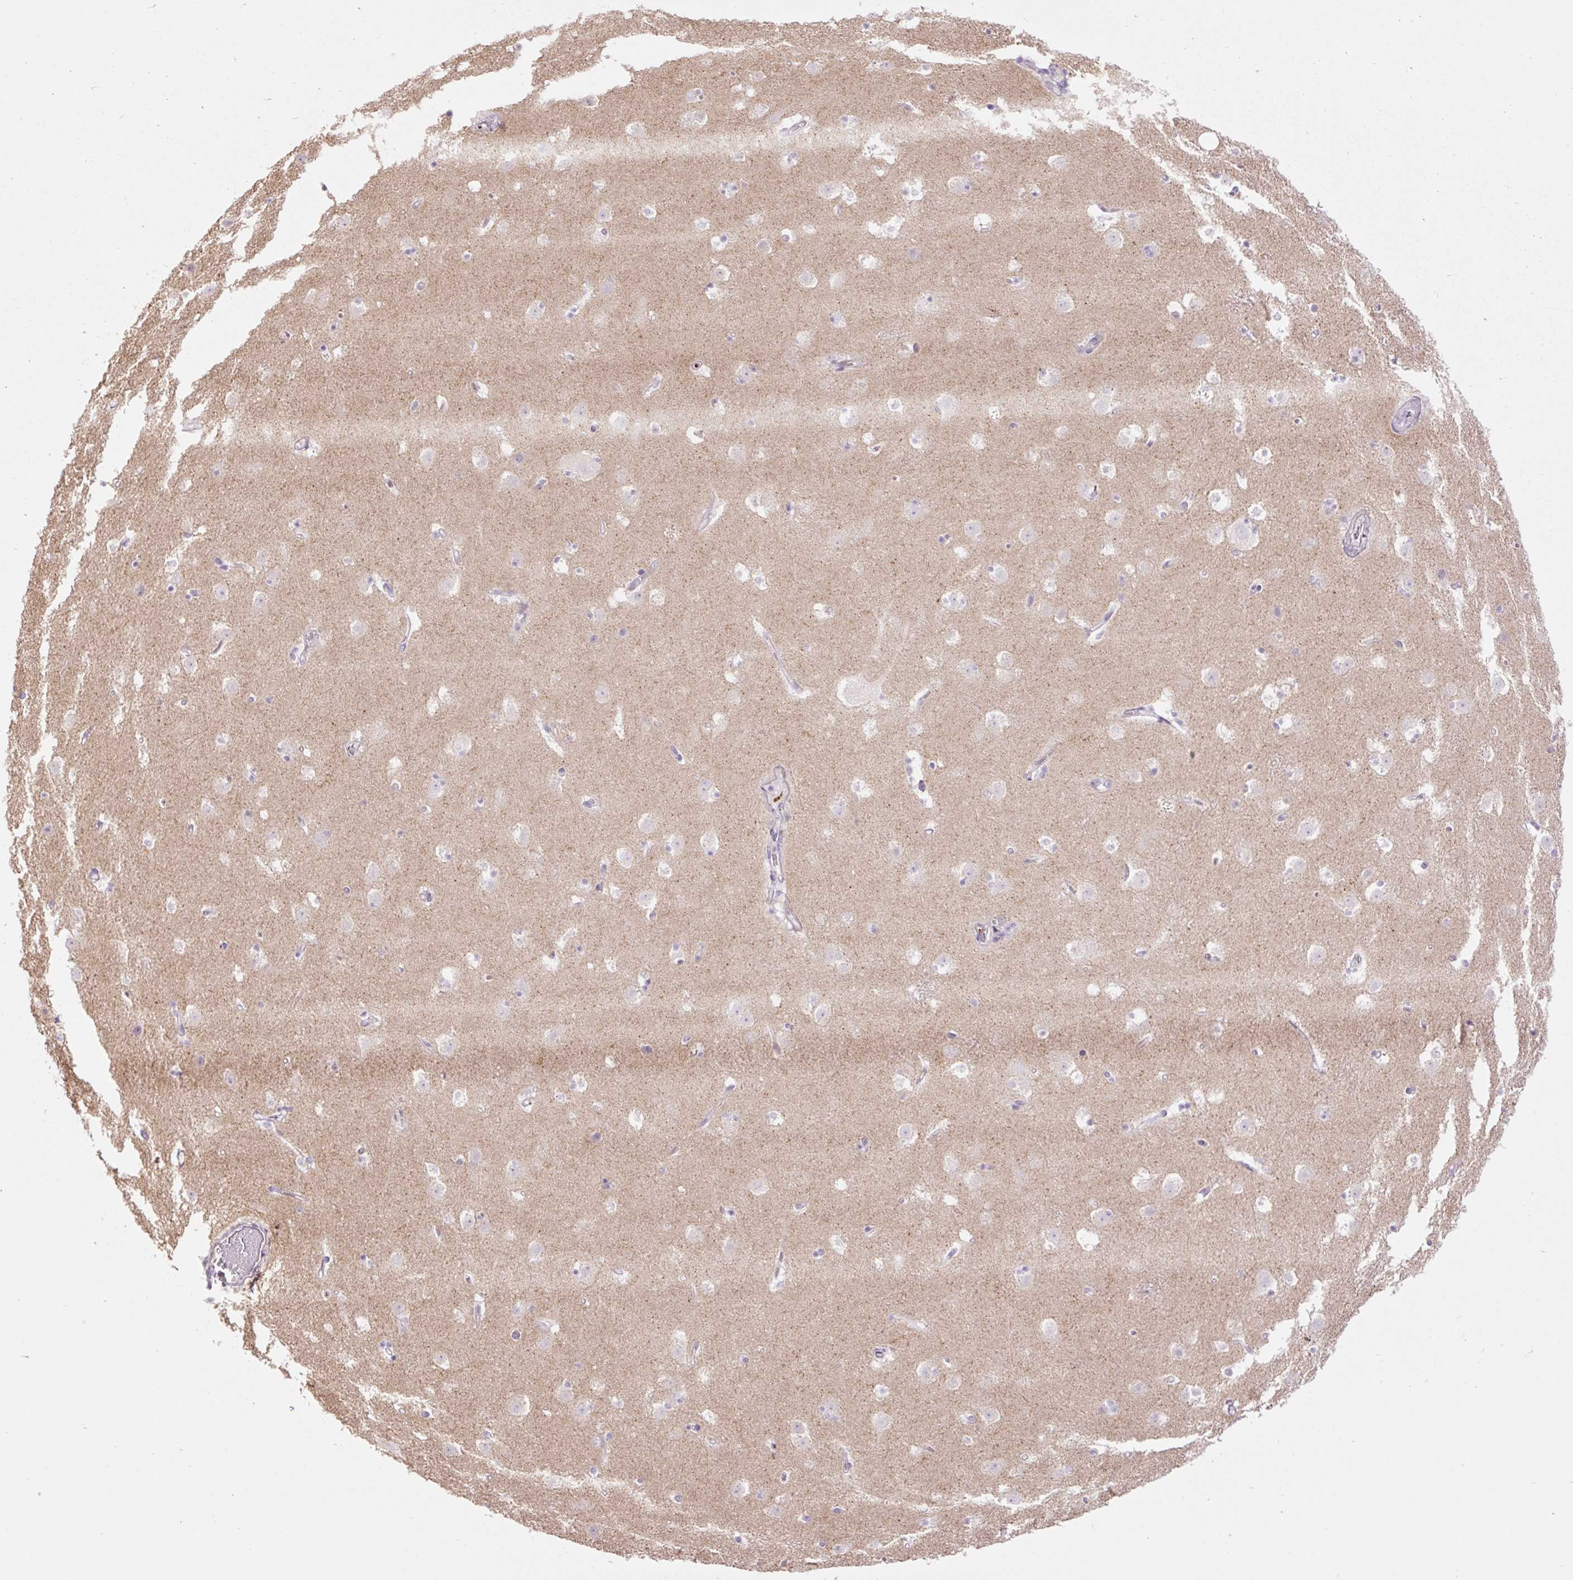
{"staining": {"intensity": "negative", "quantity": "none", "location": "none"}, "tissue": "caudate", "cell_type": "Glial cells", "image_type": "normal", "snomed": [{"axis": "morphology", "description": "Normal tissue, NOS"}, {"axis": "topography", "description": "Lateral ventricle wall"}], "caption": "This is an immunohistochemistry image of unremarkable human caudate. There is no staining in glial cells.", "gene": "GRID2", "patient": {"sex": "male", "age": 37}}